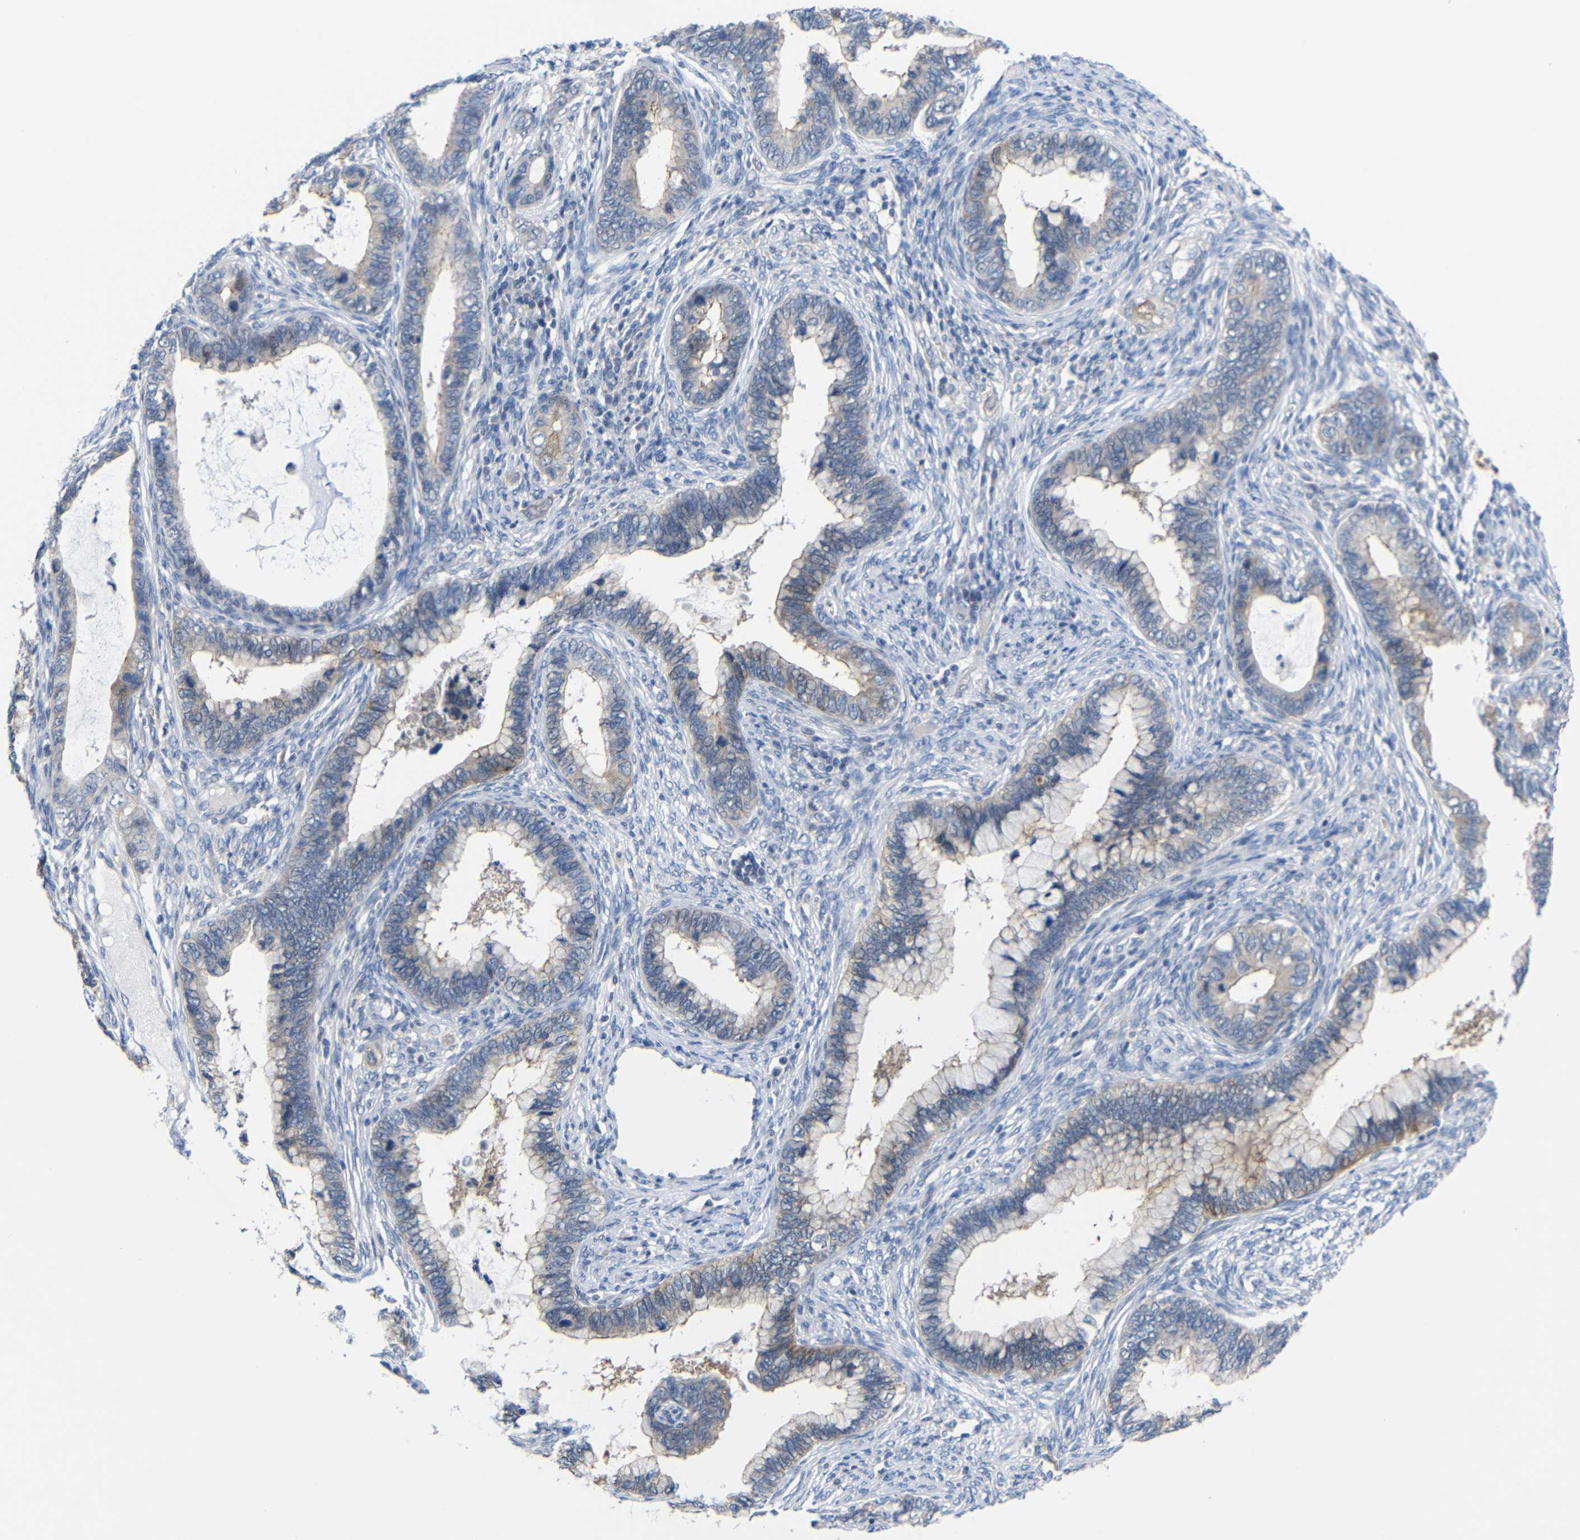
{"staining": {"intensity": "weak", "quantity": "25%-75%", "location": "cytoplasmic/membranous"}, "tissue": "cervical cancer", "cell_type": "Tumor cells", "image_type": "cancer", "snomed": [{"axis": "morphology", "description": "Adenocarcinoma, NOS"}, {"axis": "topography", "description": "Cervix"}], "caption": "Weak cytoplasmic/membranous positivity is identified in about 25%-75% of tumor cells in cervical cancer.", "gene": "CMTM1", "patient": {"sex": "female", "age": 44}}